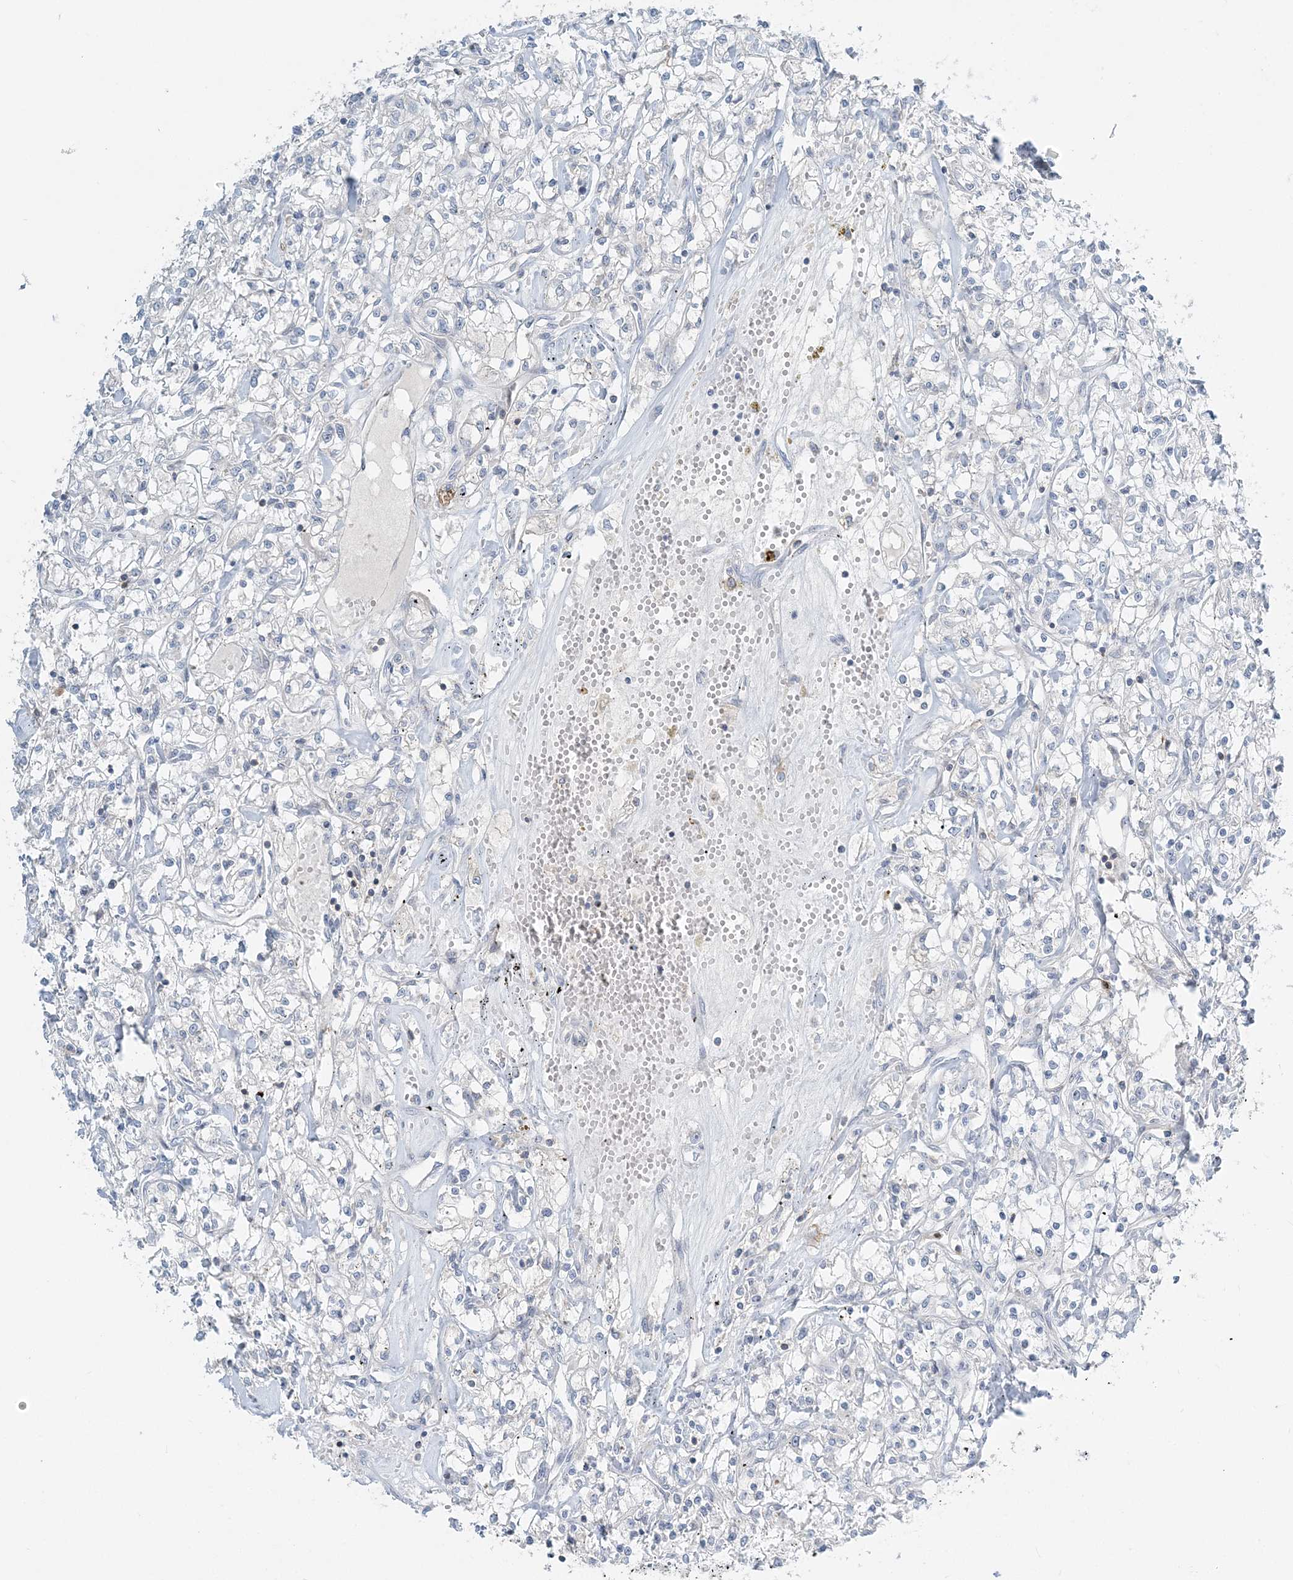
{"staining": {"intensity": "negative", "quantity": "none", "location": "none"}, "tissue": "renal cancer", "cell_type": "Tumor cells", "image_type": "cancer", "snomed": [{"axis": "morphology", "description": "Adenocarcinoma, NOS"}, {"axis": "topography", "description": "Kidney"}], "caption": "This is an immunohistochemistry (IHC) photomicrograph of human renal cancer. There is no expression in tumor cells.", "gene": "NAA11", "patient": {"sex": "female", "age": 59}}